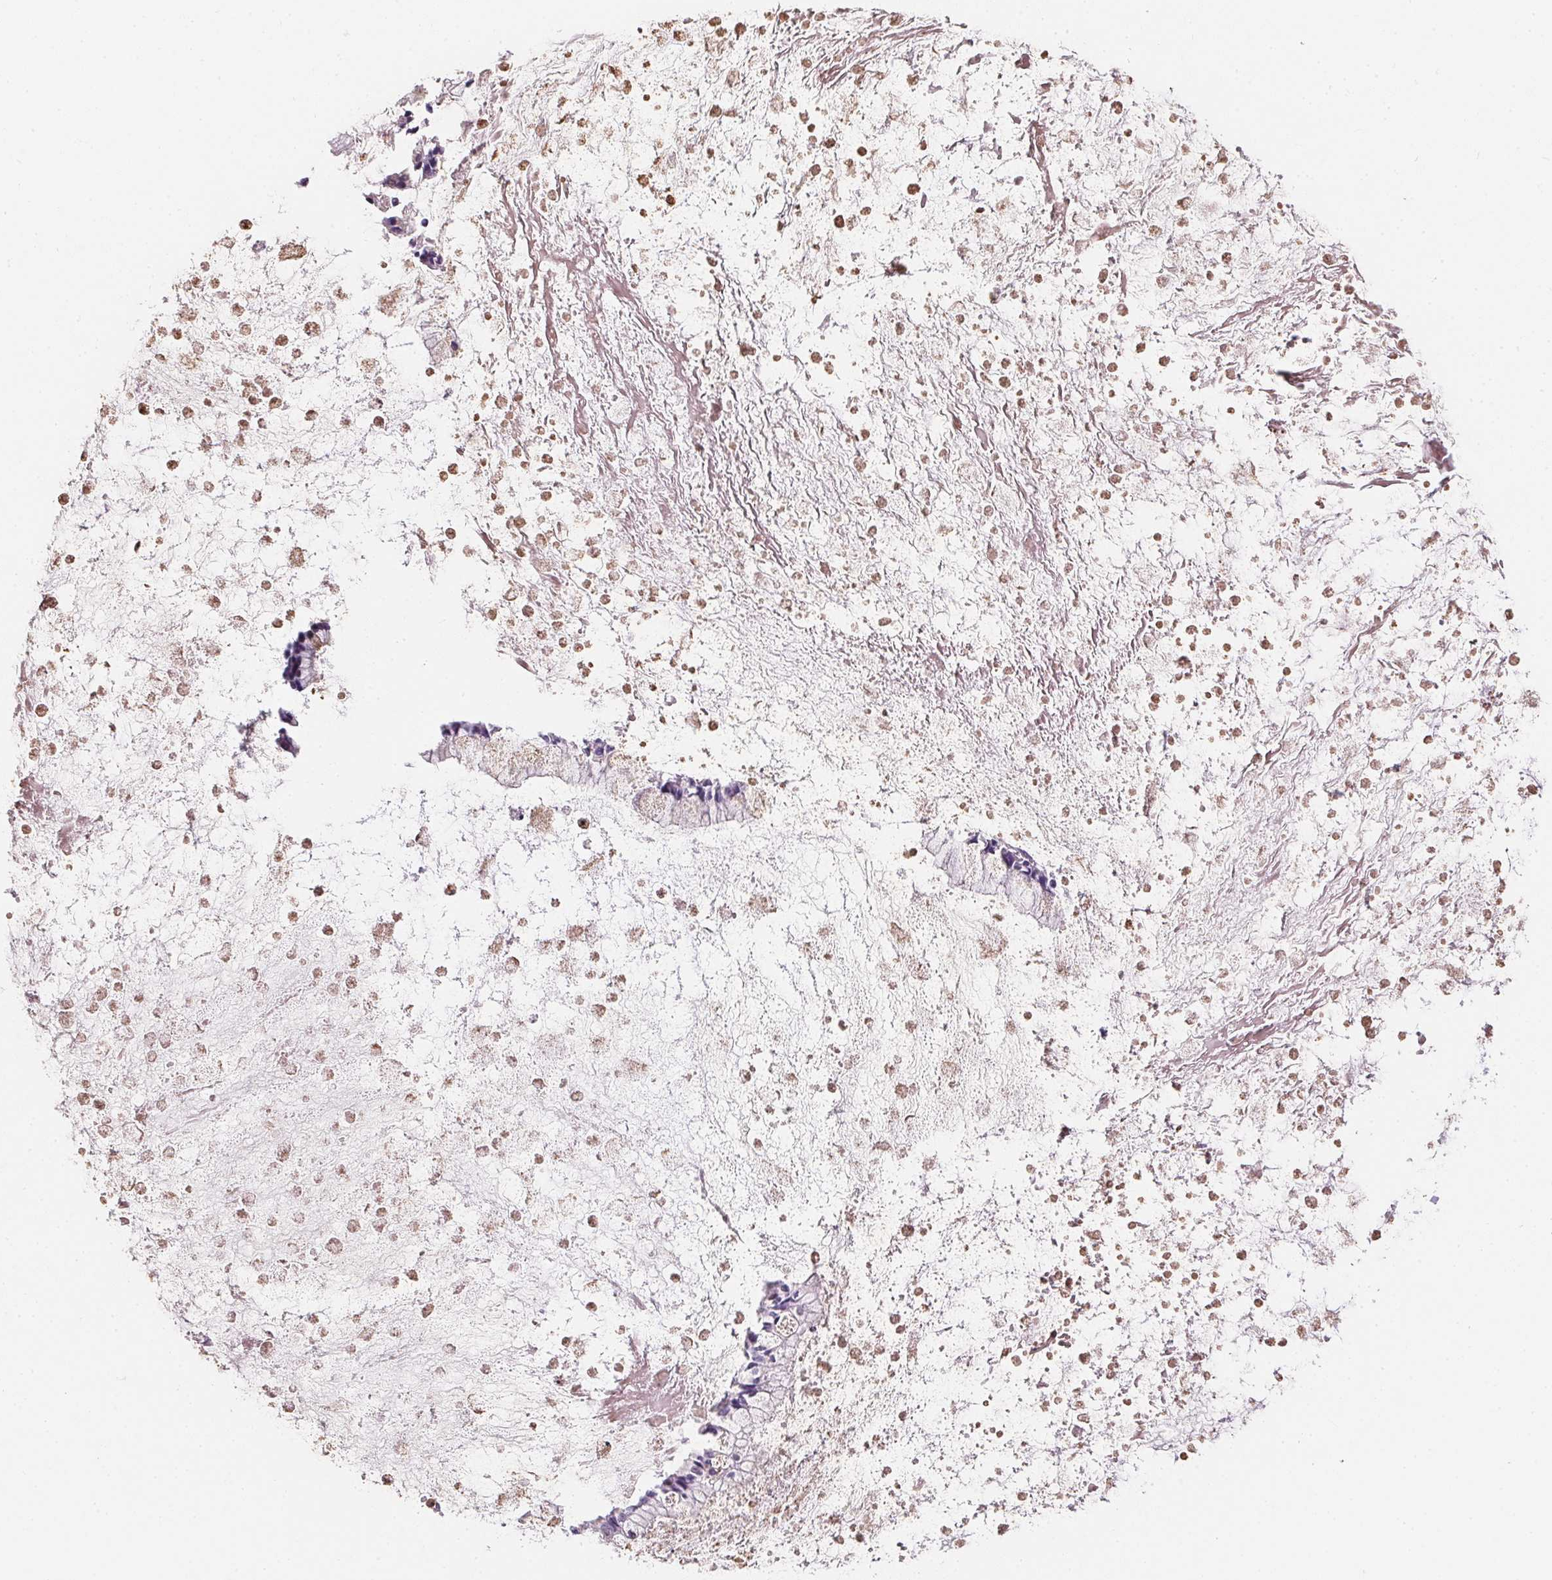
{"staining": {"intensity": "negative", "quantity": "none", "location": "none"}, "tissue": "ovarian cancer", "cell_type": "Tumor cells", "image_type": "cancer", "snomed": [{"axis": "morphology", "description": "Cystadenocarcinoma, mucinous, NOS"}, {"axis": "topography", "description": "Ovary"}], "caption": "IHC micrograph of neoplastic tissue: human ovarian cancer (mucinous cystadenocarcinoma) stained with DAB (3,3'-diaminobenzidine) displays no significant protein staining in tumor cells.", "gene": "AQP5", "patient": {"sex": "female", "age": 67}}